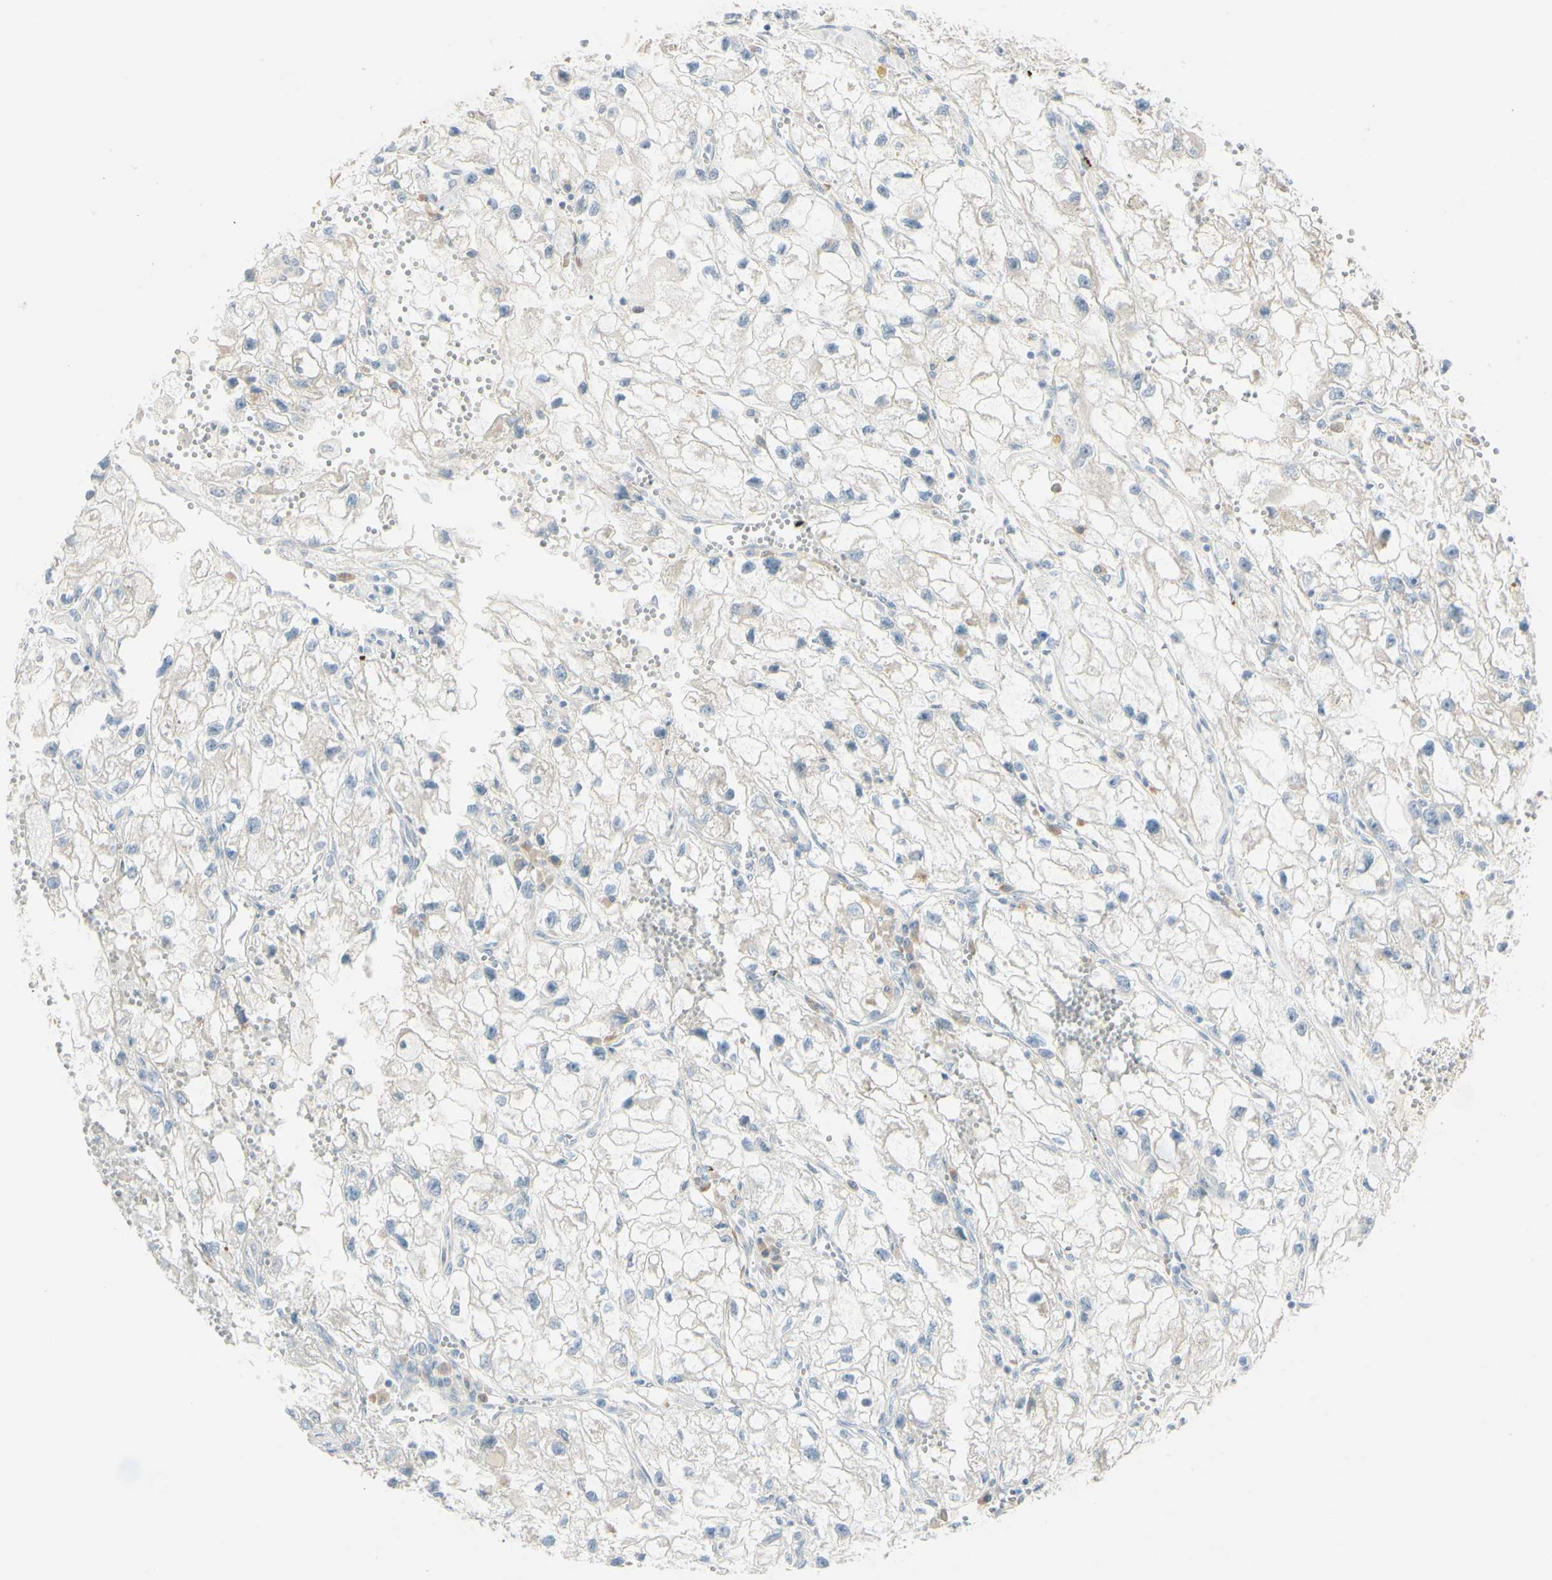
{"staining": {"intensity": "negative", "quantity": "none", "location": "none"}, "tissue": "renal cancer", "cell_type": "Tumor cells", "image_type": "cancer", "snomed": [{"axis": "morphology", "description": "Adenocarcinoma, NOS"}, {"axis": "topography", "description": "Kidney"}], "caption": "IHC micrograph of neoplastic tissue: human renal adenocarcinoma stained with DAB (3,3'-diaminobenzidine) displays no significant protein positivity in tumor cells. The staining is performed using DAB brown chromogen with nuclei counter-stained in using hematoxylin.", "gene": "GALNT5", "patient": {"sex": "female", "age": 70}}